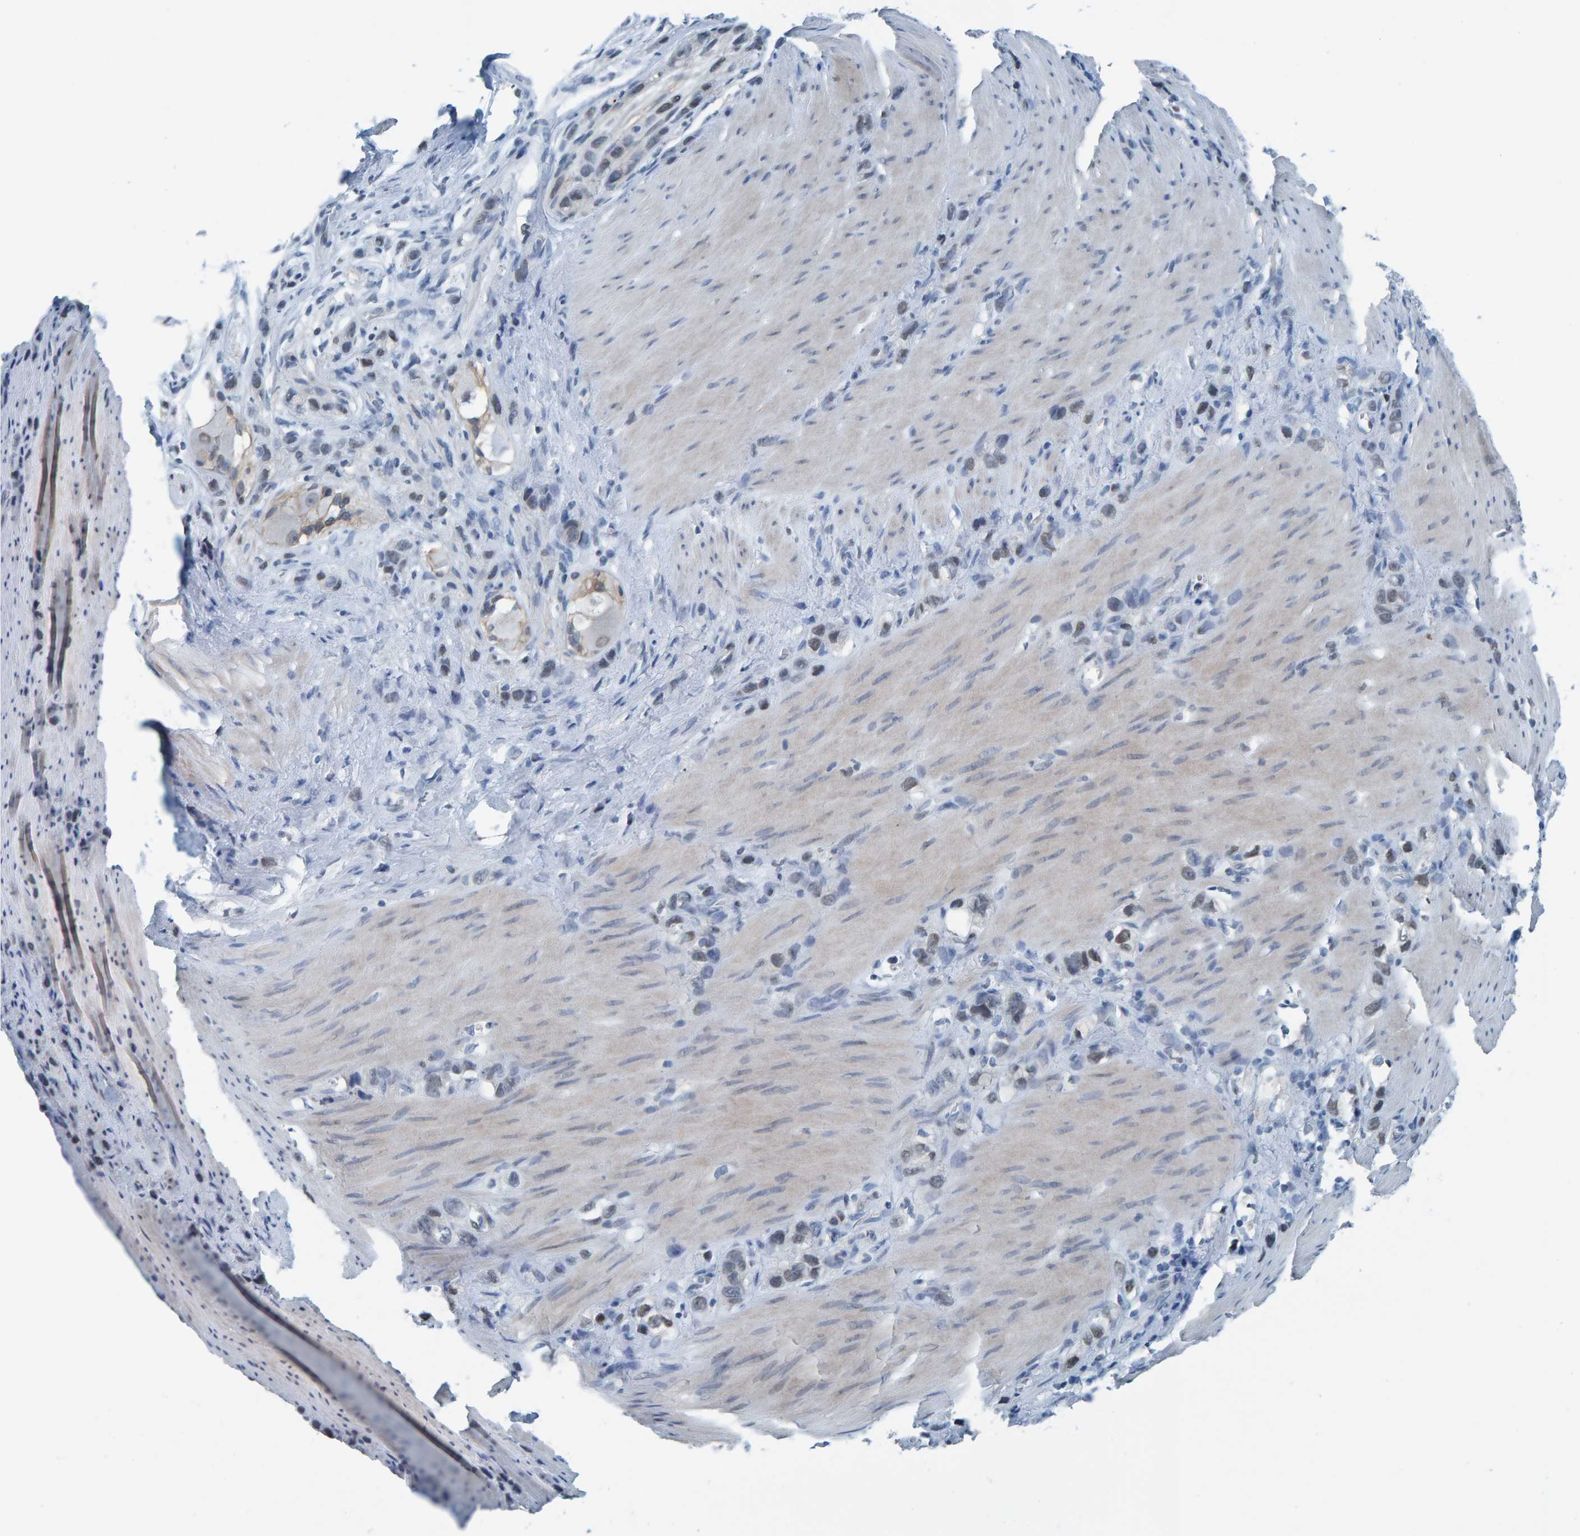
{"staining": {"intensity": "weak", "quantity": "<25%", "location": "nuclear"}, "tissue": "stomach cancer", "cell_type": "Tumor cells", "image_type": "cancer", "snomed": [{"axis": "morphology", "description": "Normal tissue, NOS"}, {"axis": "morphology", "description": "Adenocarcinoma, NOS"}, {"axis": "morphology", "description": "Adenocarcinoma, High grade"}, {"axis": "topography", "description": "Stomach, upper"}, {"axis": "topography", "description": "Stomach"}], "caption": "An IHC photomicrograph of high-grade adenocarcinoma (stomach) is shown. There is no staining in tumor cells of high-grade adenocarcinoma (stomach).", "gene": "CNP", "patient": {"sex": "female", "age": 65}}